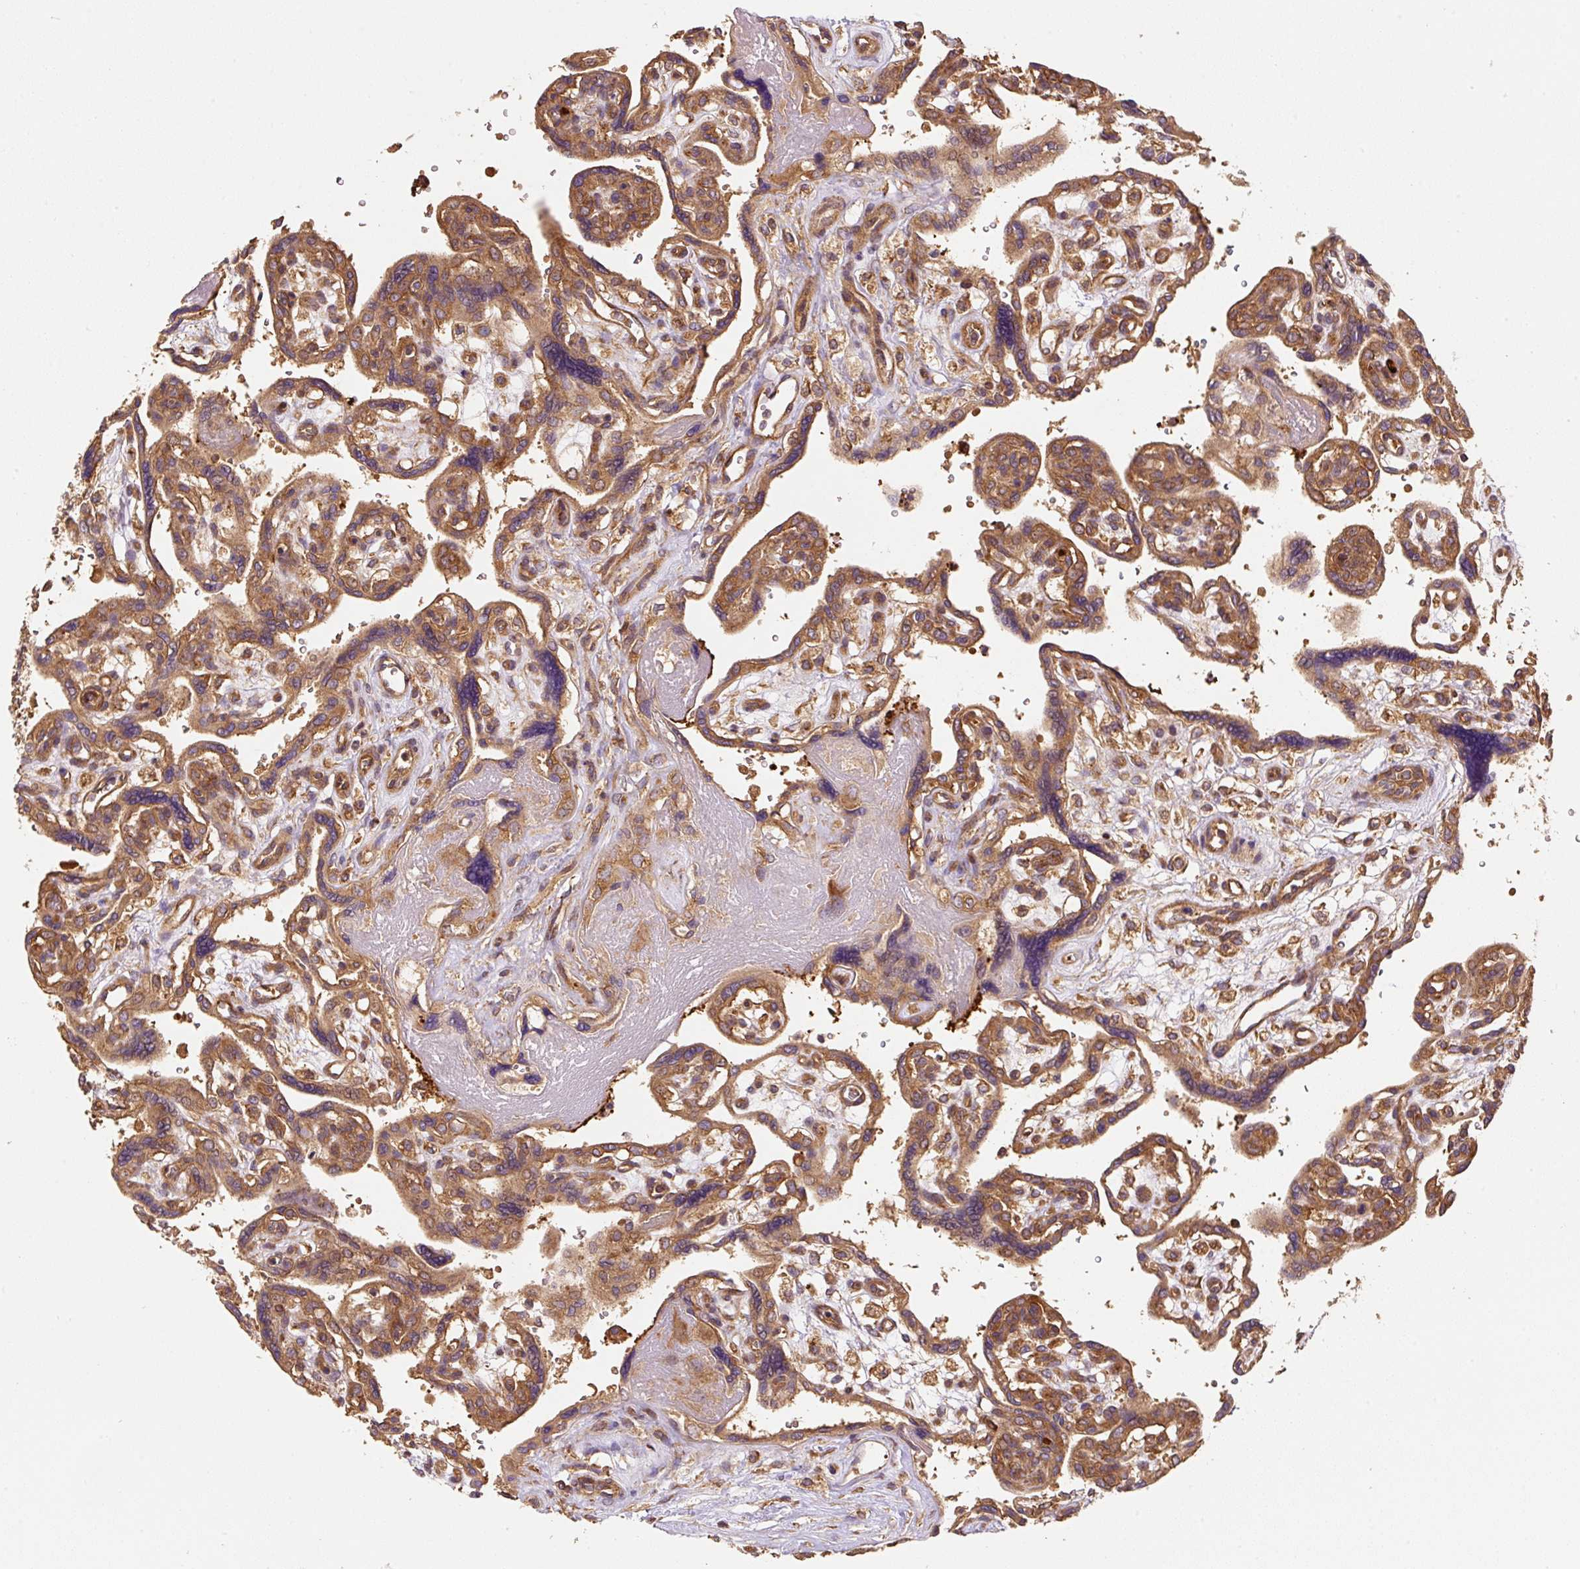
{"staining": {"intensity": "moderate", "quantity": ">75%", "location": "cytoplasmic/membranous"}, "tissue": "placenta", "cell_type": "Decidual cells", "image_type": "normal", "snomed": [{"axis": "morphology", "description": "Normal tissue, NOS"}, {"axis": "topography", "description": "Placenta"}], "caption": "Moderate cytoplasmic/membranous protein positivity is appreciated in about >75% of decidual cells in placenta. (DAB (3,3'-diaminobenzidine) IHC, brown staining for protein, blue staining for nuclei).", "gene": "EIF2S2", "patient": {"sex": "female", "age": 39}}